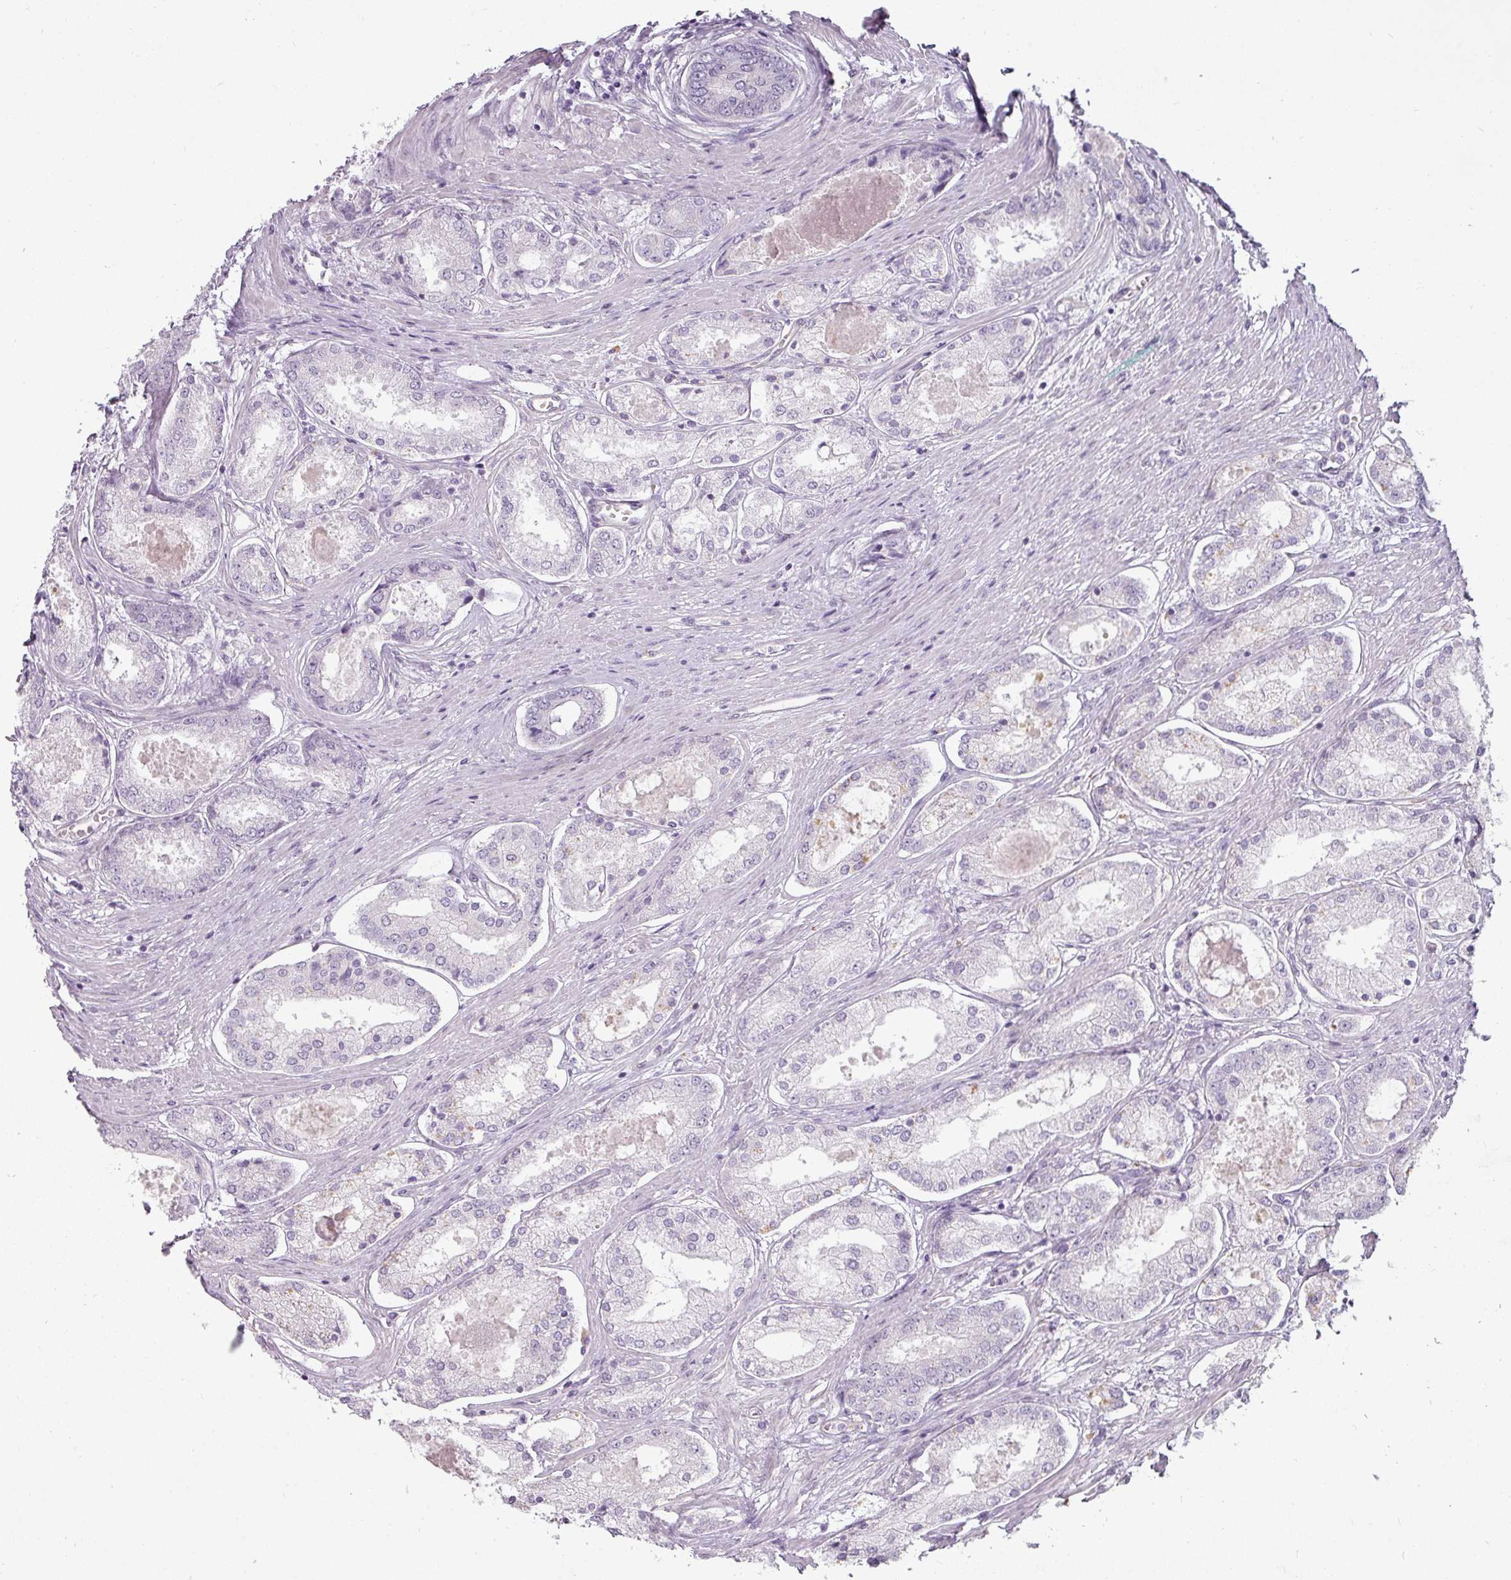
{"staining": {"intensity": "negative", "quantity": "none", "location": "none"}, "tissue": "prostate cancer", "cell_type": "Tumor cells", "image_type": "cancer", "snomed": [{"axis": "morphology", "description": "Adenocarcinoma, Low grade"}, {"axis": "topography", "description": "Prostate"}], "caption": "DAB (3,3'-diaminobenzidine) immunohistochemical staining of low-grade adenocarcinoma (prostate) shows no significant positivity in tumor cells.", "gene": "ASB1", "patient": {"sex": "male", "age": 68}}